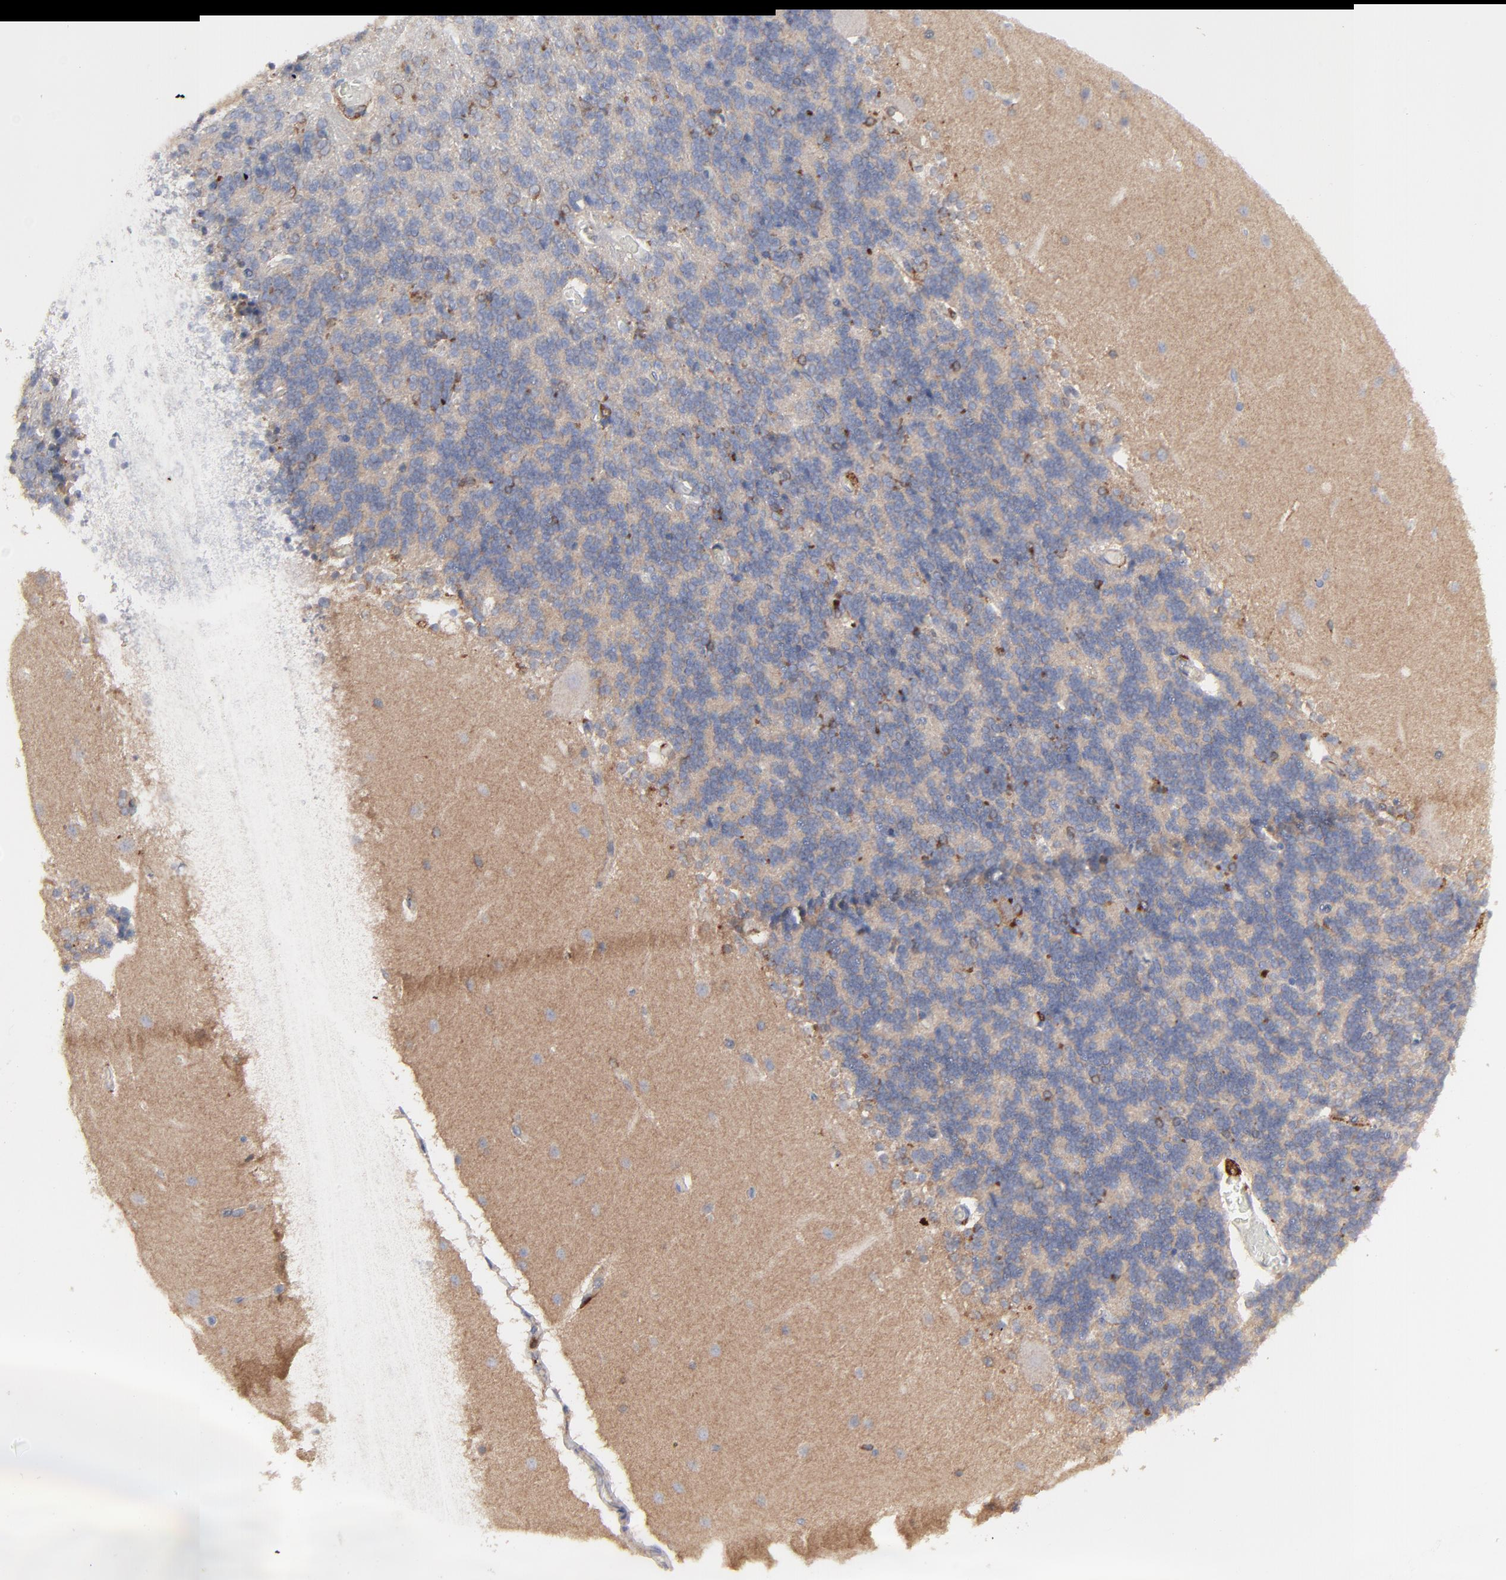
{"staining": {"intensity": "negative", "quantity": "none", "location": "none"}, "tissue": "cerebellum", "cell_type": "Cells in granular layer", "image_type": "normal", "snomed": [{"axis": "morphology", "description": "Normal tissue, NOS"}, {"axis": "topography", "description": "Cerebellum"}], "caption": "Immunohistochemistry image of unremarkable cerebellum: cerebellum stained with DAB (3,3'-diaminobenzidine) displays no significant protein positivity in cells in granular layer. (Stains: DAB immunohistochemistry (IHC) with hematoxylin counter stain, Microscopy: brightfield microscopy at high magnification).", "gene": "RAB9A", "patient": {"sex": "female", "age": 54}}